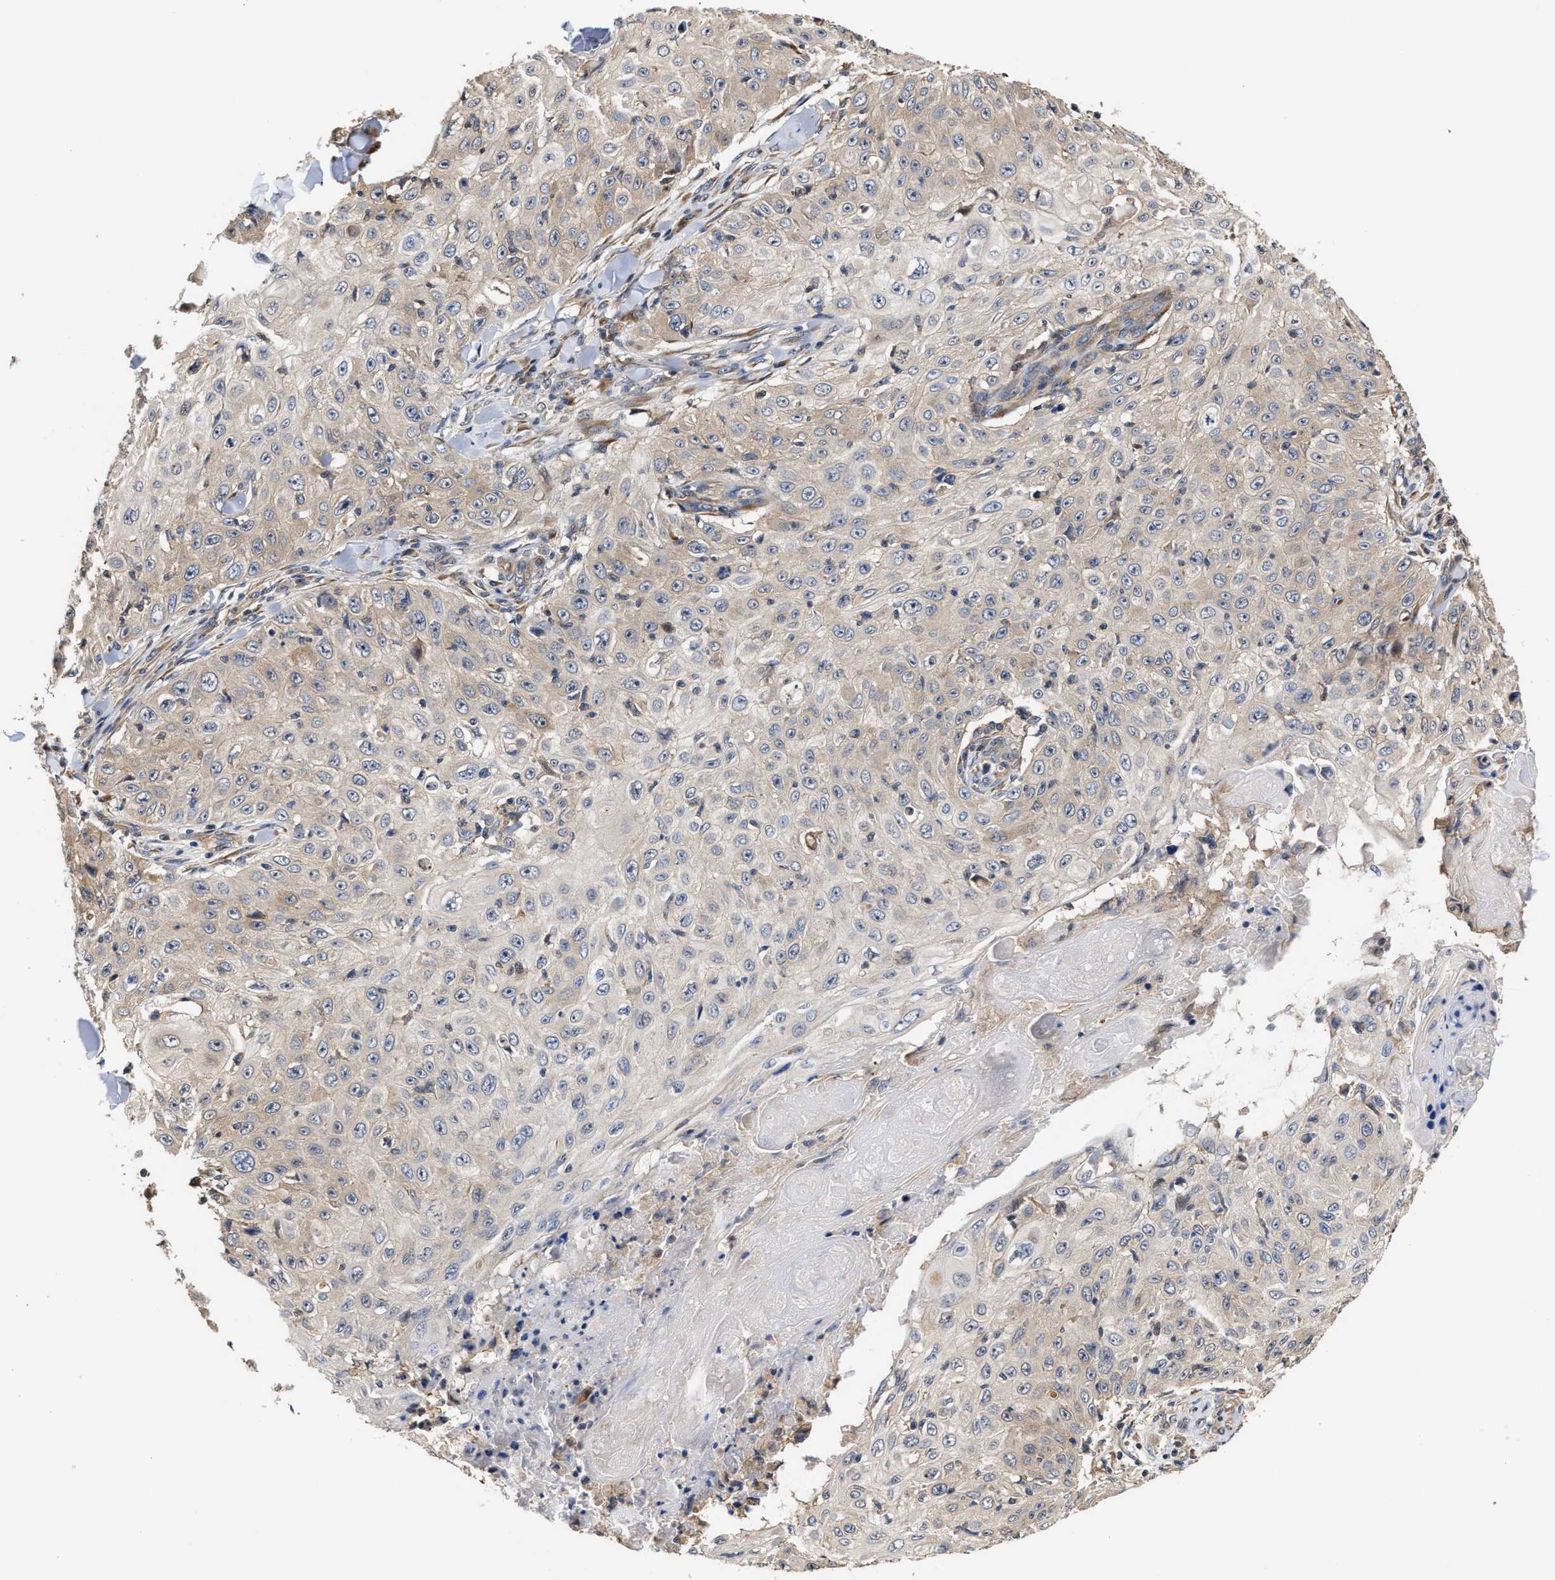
{"staining": {"intensity": "weak", "quantity": "<25%", "location": "cytoplasmic/membranous"}, "tissue": "skin cancer", "cell_type": "Tumor cells", "image_type": "cancer", "snomed": [{"axis": "morphology", "description": "Squamous cell carcinoma, NOS"}, {"axis": "topography", "description": "Skin"}], "caption": "This histopathology image is of squamous cell carcinoma (skin) stained with immunohistochemistry (IHC) to label a protein in brown with the nuclei are counter-stained blue. There is no expression in tumor cells.", "gene": "CLIP2", "patient": {"sex": "male", "age": 86}}